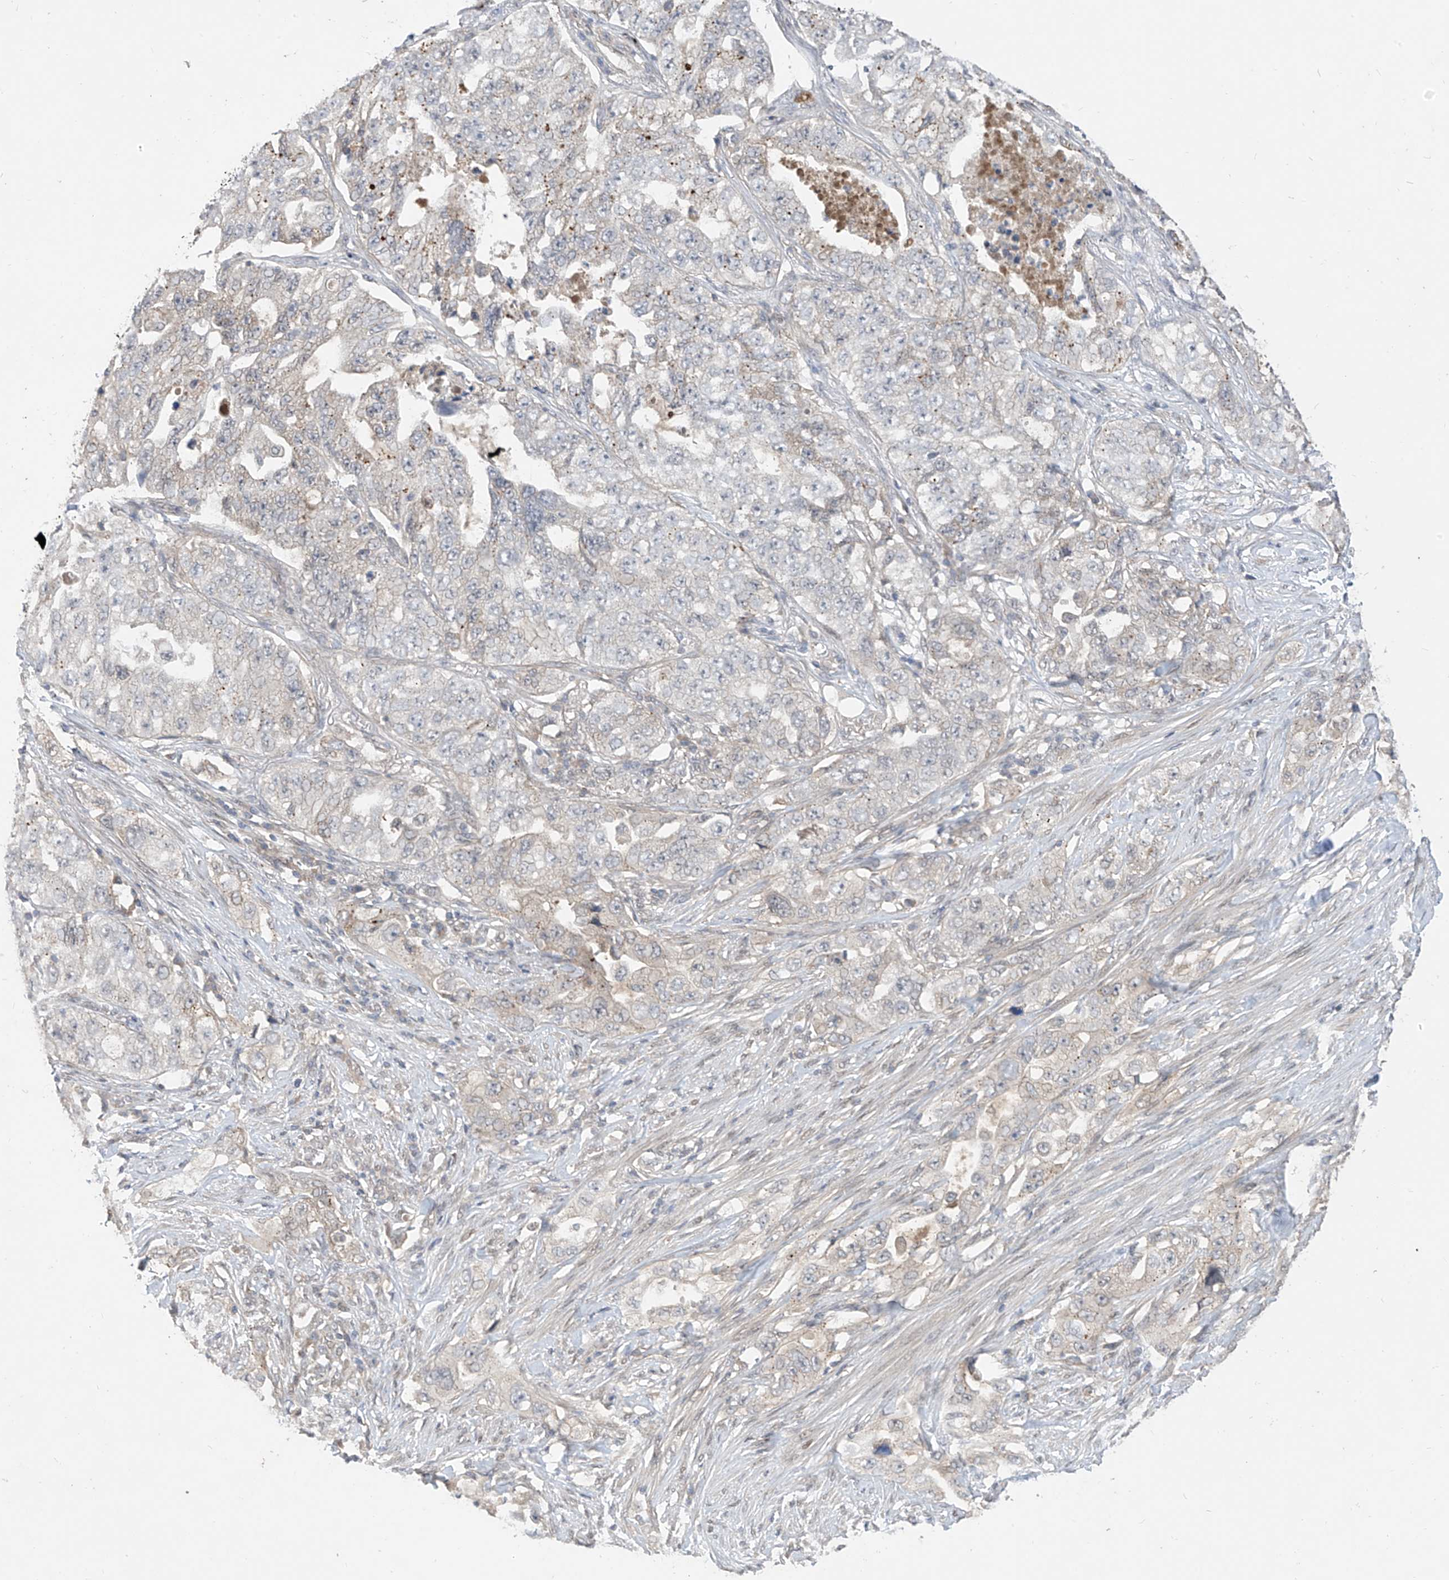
{"staining": {"intensity": "negative", "quantity": "none", "location": "none"}, "tissue": "lung cancer", "cell_type": "Tumor cells", "image_type": "cancer", "snomed": [{"axis": "morphology", "description": "Adenocarcinoma, NOS"}, {"axis": "topography", "description": "Lung"}], "caption": "This is a image of IHC staining of lung cancer, which shows no expression in tumor cells.", "gene": "MRTFA", "patient": {"sex": "female", "age": 51}}